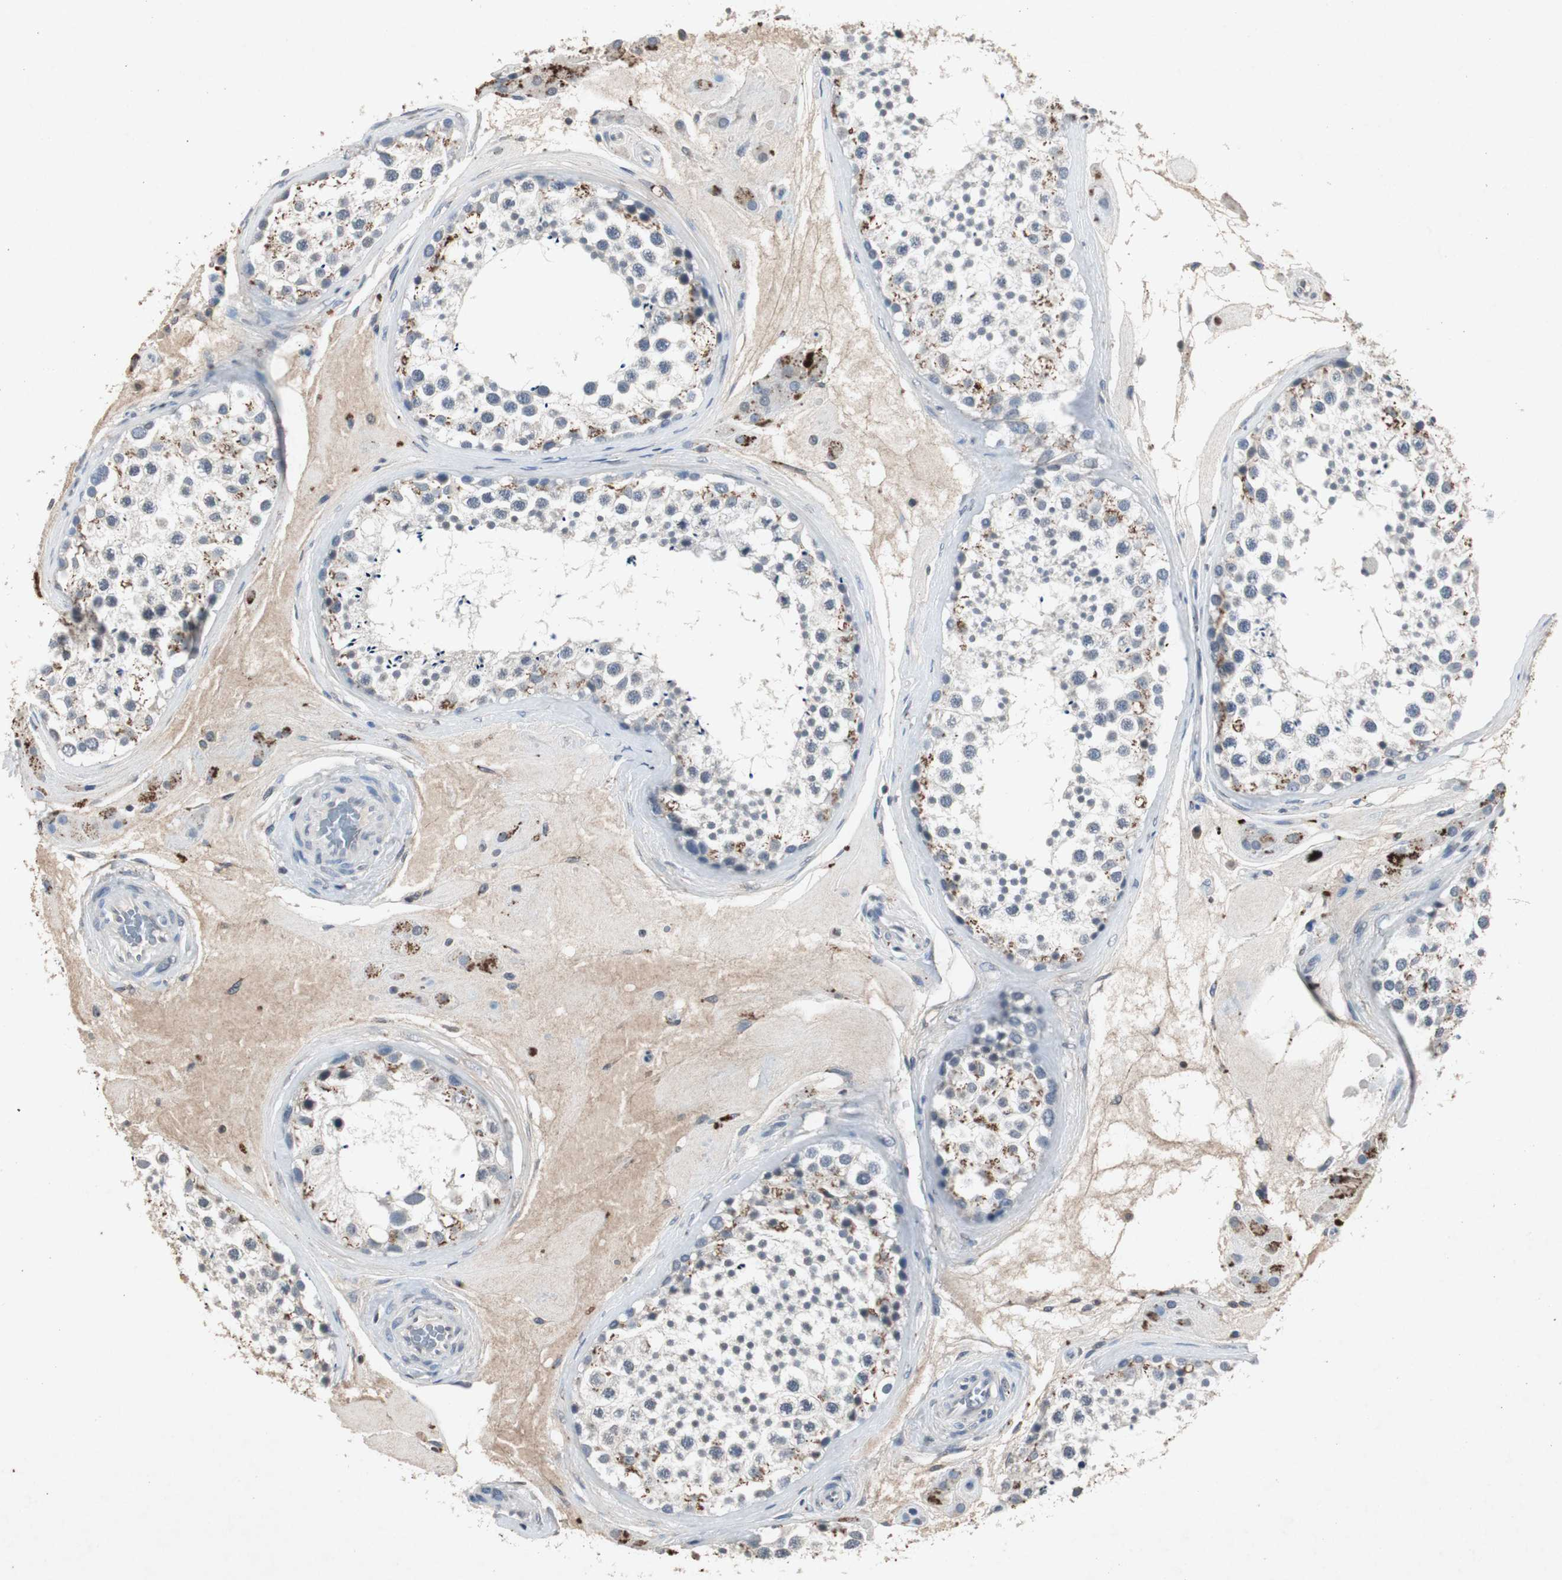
{"staining": {"intensity": "moderate", "quantity": "<25%", "location": "cytoplasmic/membranous"}, "tissue": "testis", "cell_type": "Cells in seminiferous ducts", "image_type": "normal", "snomed": [{"axis": "morphology", "description": "Normal tissue, NOS"}, {"axis": "topography", "description": "Testis"}], "caption": "Testis was stained to show a protein in brown. There is low levels of moderate cytoplasmic/membranous staining in approximately <25% of cells in seminiferous ducts. (brown staining indicates protein expression, while blue staining denotes nuclei).", "gene": "ADNP2", "patient": {"sex": "male", "age": 46}}